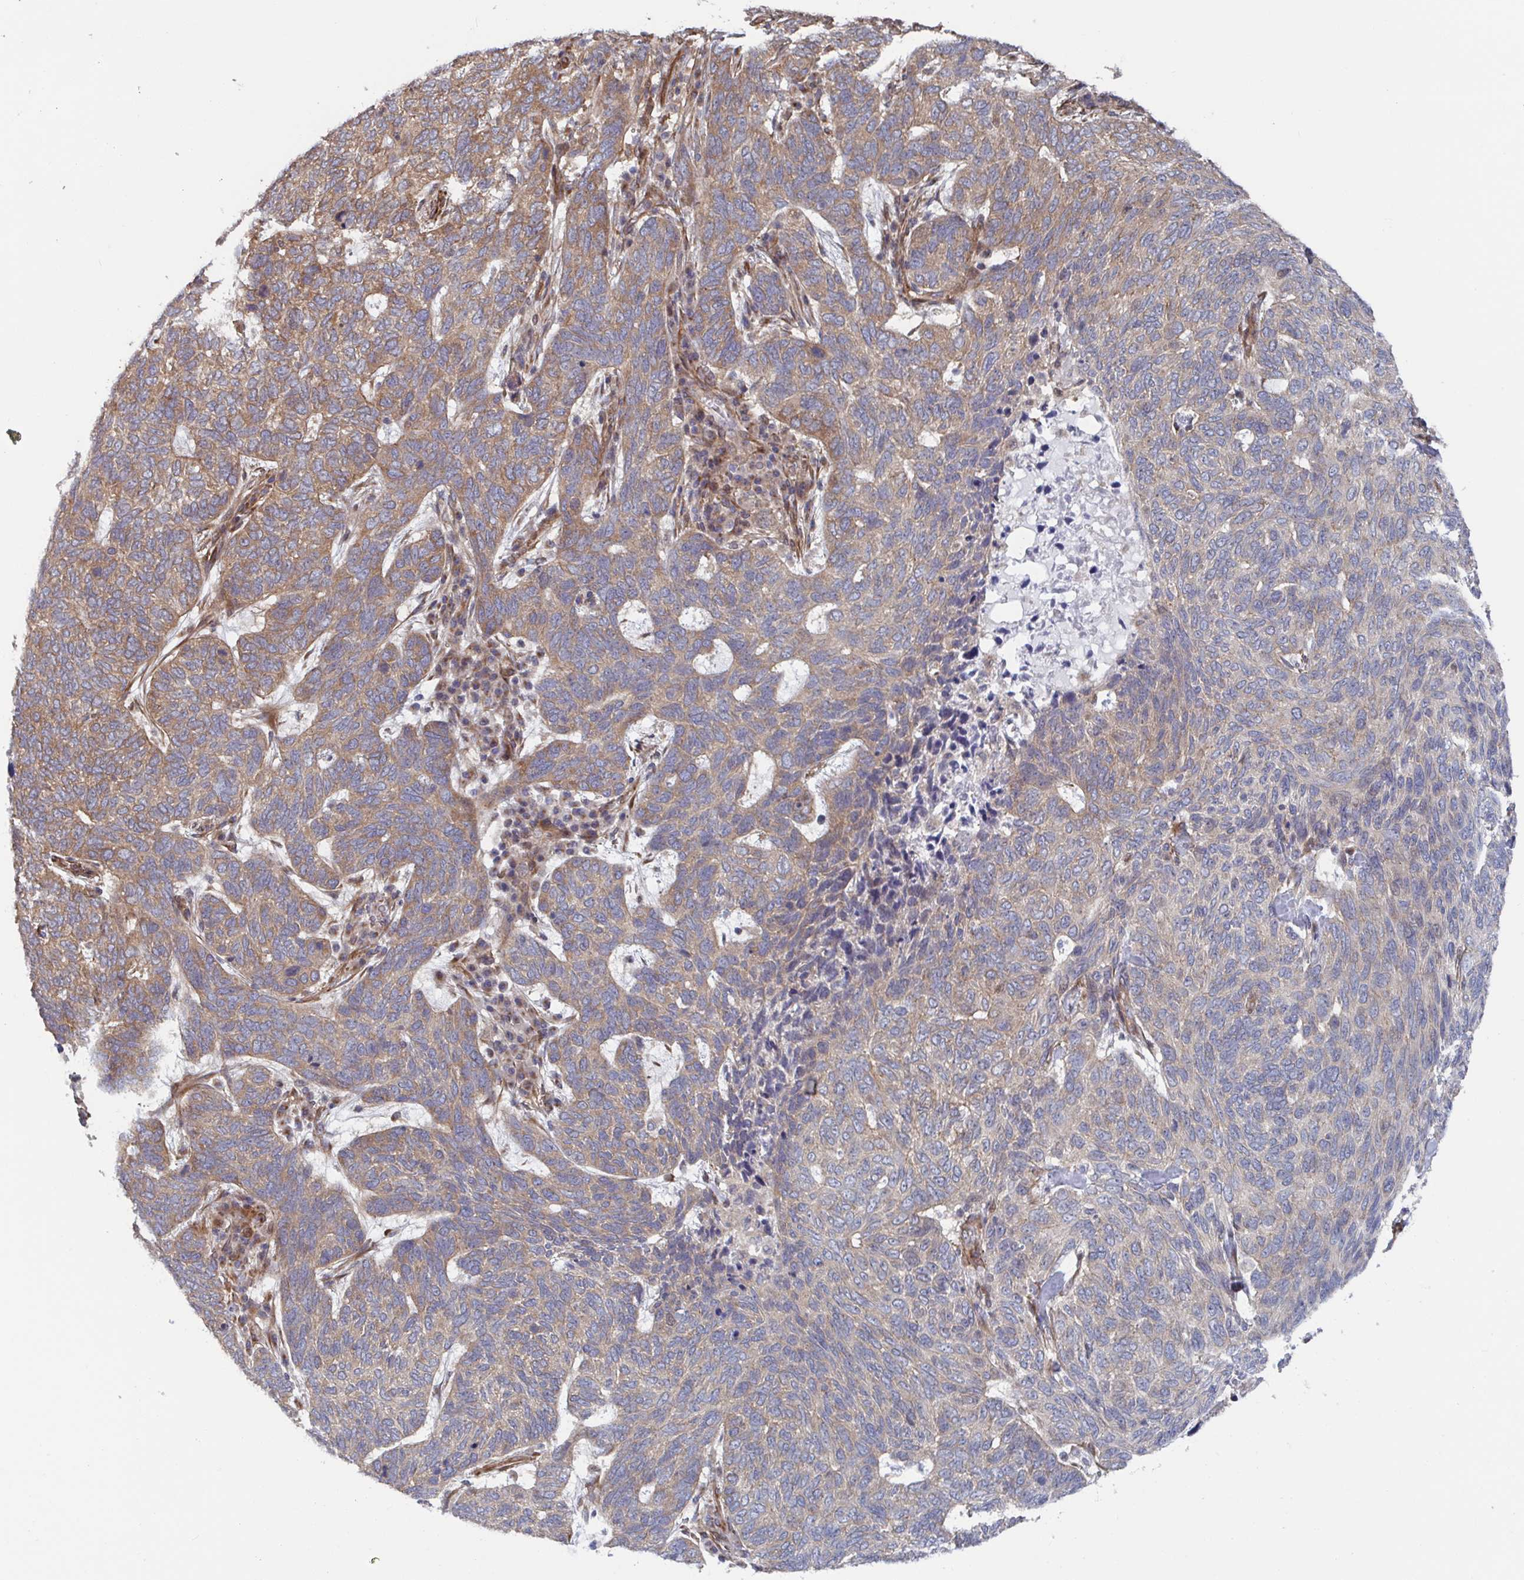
{"staining": {"intensity": "weak", "quantity": "25%-75%", "location": "cytoplasmic/membranous"}, "tissue": "skin cancer", "cell_type": "Tumor cells", "image_type": "cancer", "snomed": [{"axis": "morphology", "description": "Basal cell carcinoma"}, {"axis": "topography", "description": "Skin"}], "caption": "Immunohistochemical staining of human skin cancer demonstrates low levels of weak cytoplasmic/membranous expression in approximately 25%-75% of tumor cells.", "gene": "DVL3", "patient": {"sex": "female", "age": 65}}